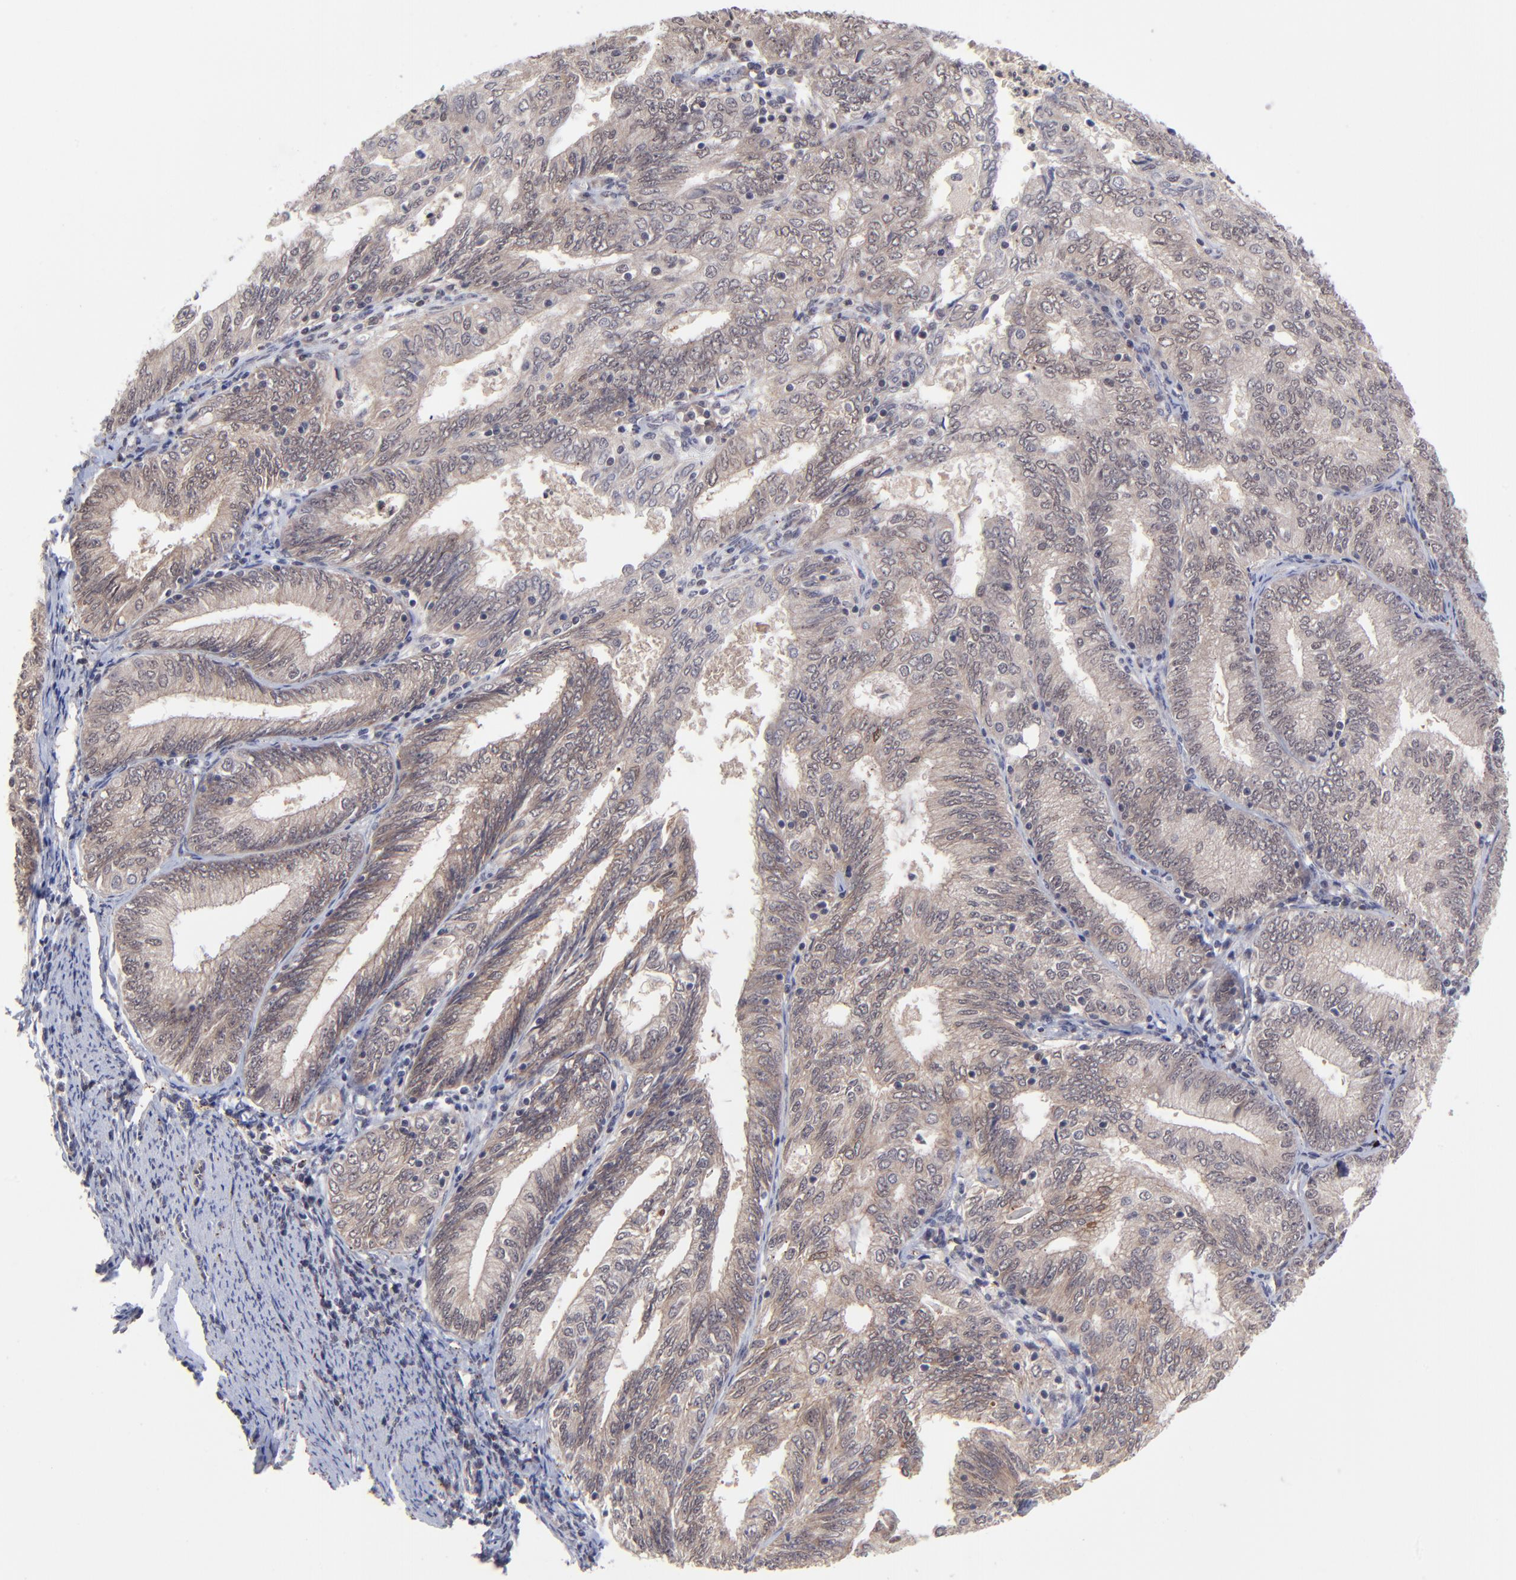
{"staining": {"intensity": "weak", "quantity": "25%-75%", "location": "cytoplasmic/membranous"}, "tissue": "endometrial cancer", "cell_type": "Tumor cells", "image_type": "cancer", "snomed": [{"axis": "morphology", "description": "Adenocarcinoma, NOS"}, {"axis": "topography", "description": "Endometrium"}], "caption": "This histopathology image reveals adenocarcinoma (endometrial) stained with immunohistochemistry to label a protein in brown. The cytoplasmic/membranous of tumor cells show weak positivity for the protein. Nuclei are counter-stained blue.", "gene": "ZNF419", "patient": {"sex": "female", "age": 69}}